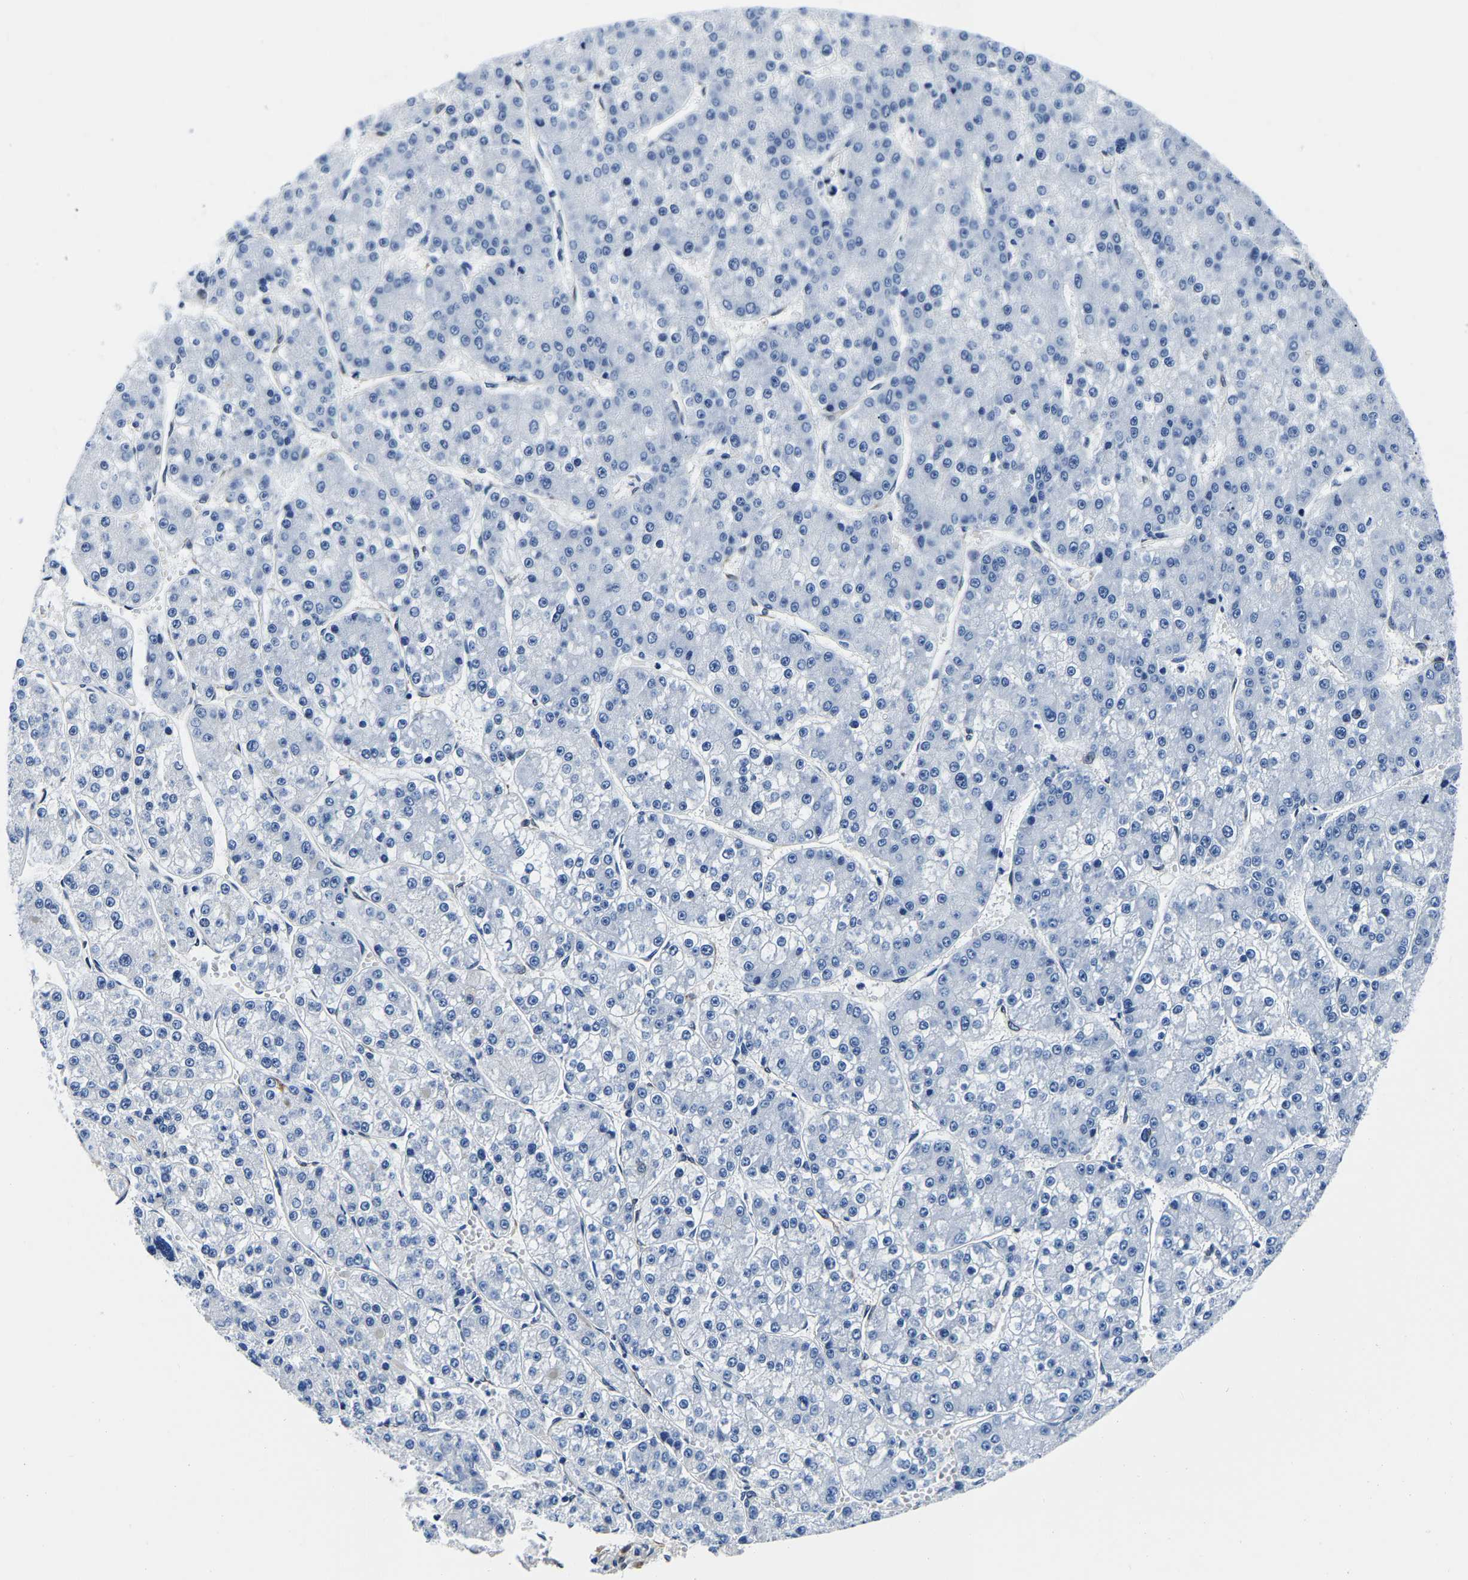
{"staining": {"intensity": "negative", "quantity": "none", "location": "none"}, "tissue": "liver cancer", "cell_type": "Tumor cells", "image_type": "cancer", "snomed": [{"axis": "morphology", "description": "Carcinoma, Hepatocellular, NOS"}, {"axis": "topography", "description": "Liver"}], "caption": "Tumor cells show no significant protein staining in liver hepatocellular carcinoma. (DAB immunohistochemistry with hematoxylin counter stain).", "gene": "S100A13", "patient": {"sex": "female", "age": 73}}